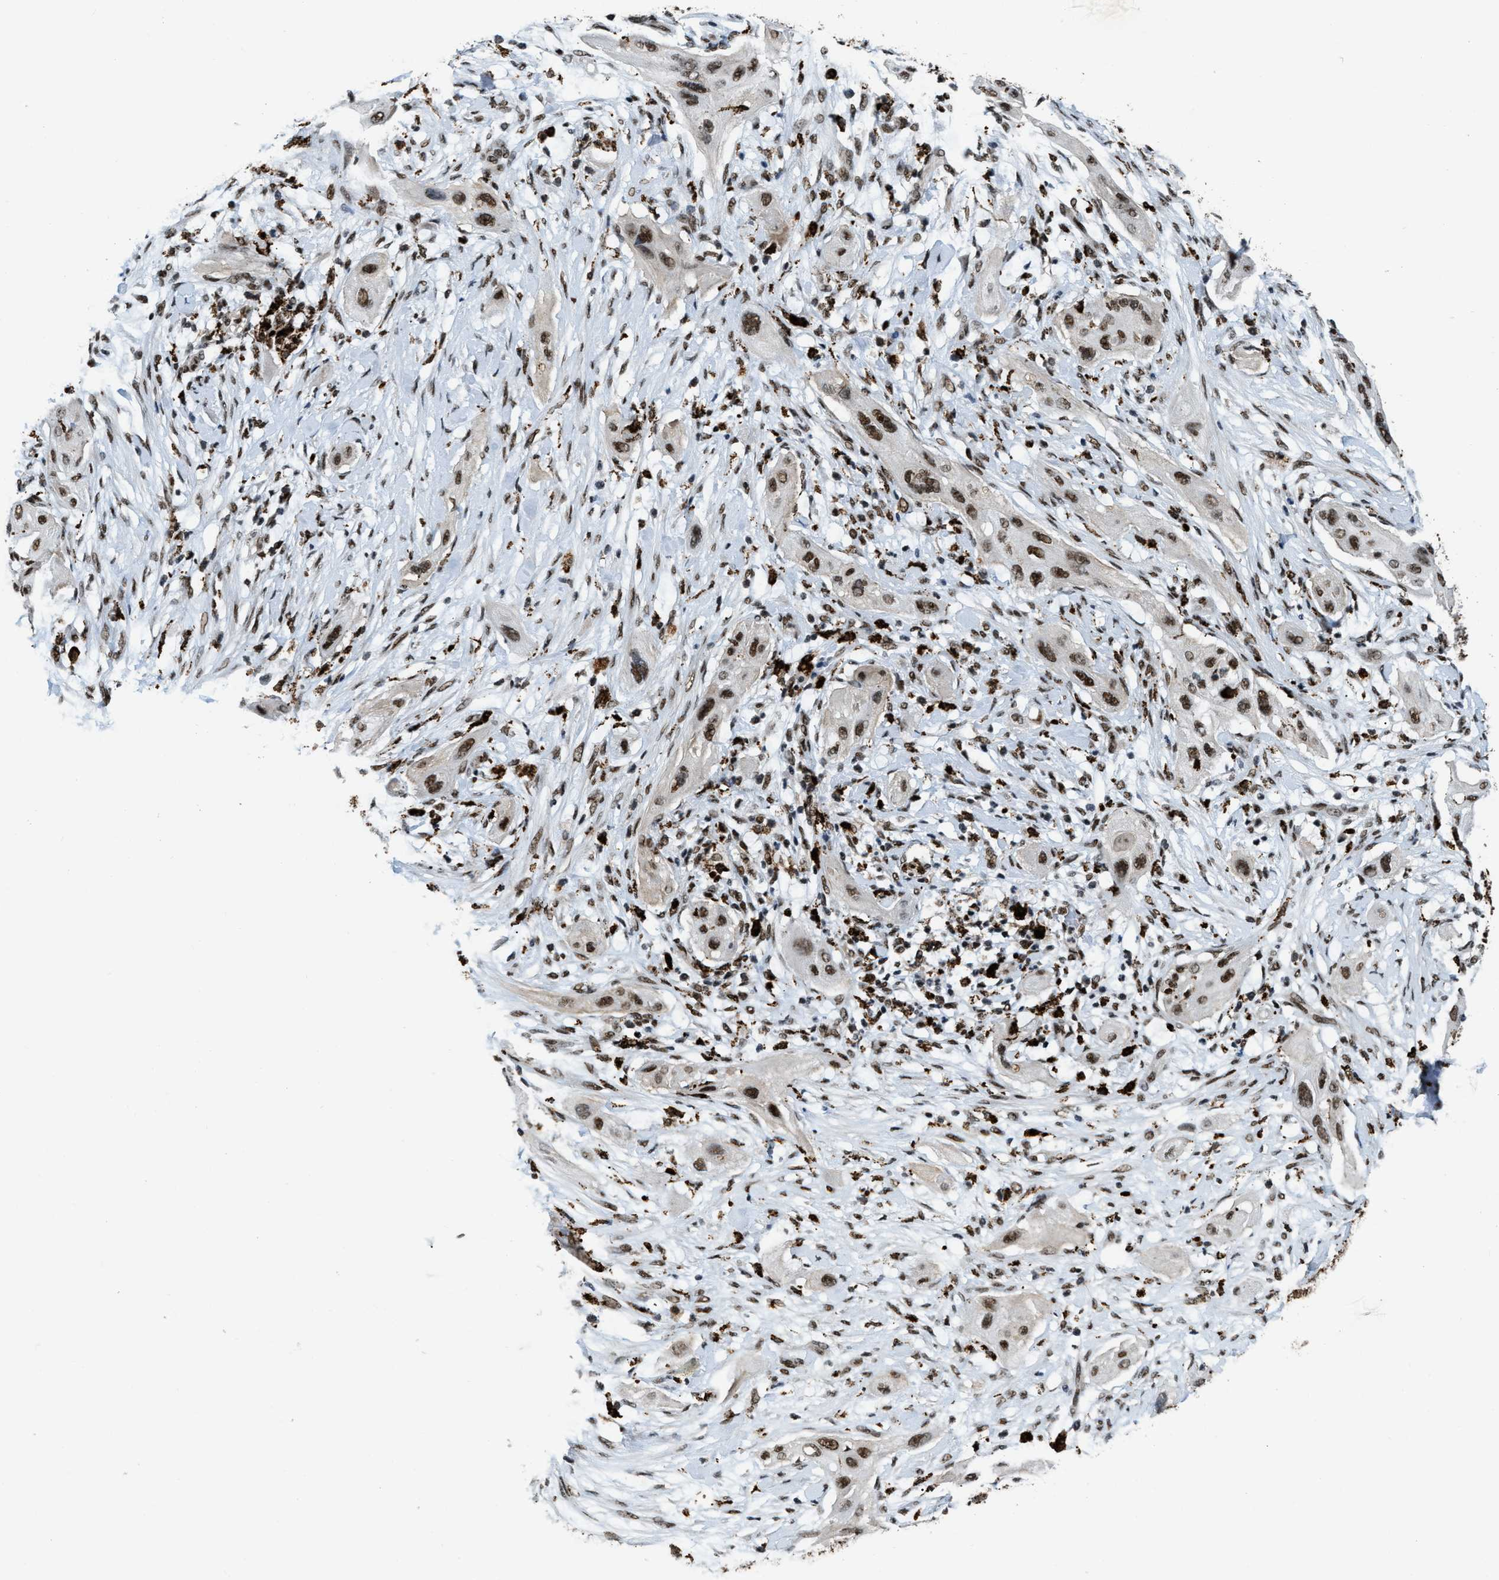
{"staining": {"intensity": "strong", "quantity": ">75%", "location": "nuclear"}, "tissue": "lung cancer", "cell_type": "Tumor cells", "image_type": "cancer", "snomed": [{"axis": "morphology", "description": "Squamous cell carcinoma, NOS"}, {"axis": "topography", "description": "Lung"}], "caption": "This histopathology image displays immunohistochemistry staining of human lung squamous cell carcinoma, with high strong nuclear staining in about >75% of tumor cells.", "gene": "NUMA1", "patient": {"sex": "female", "age": 47}}